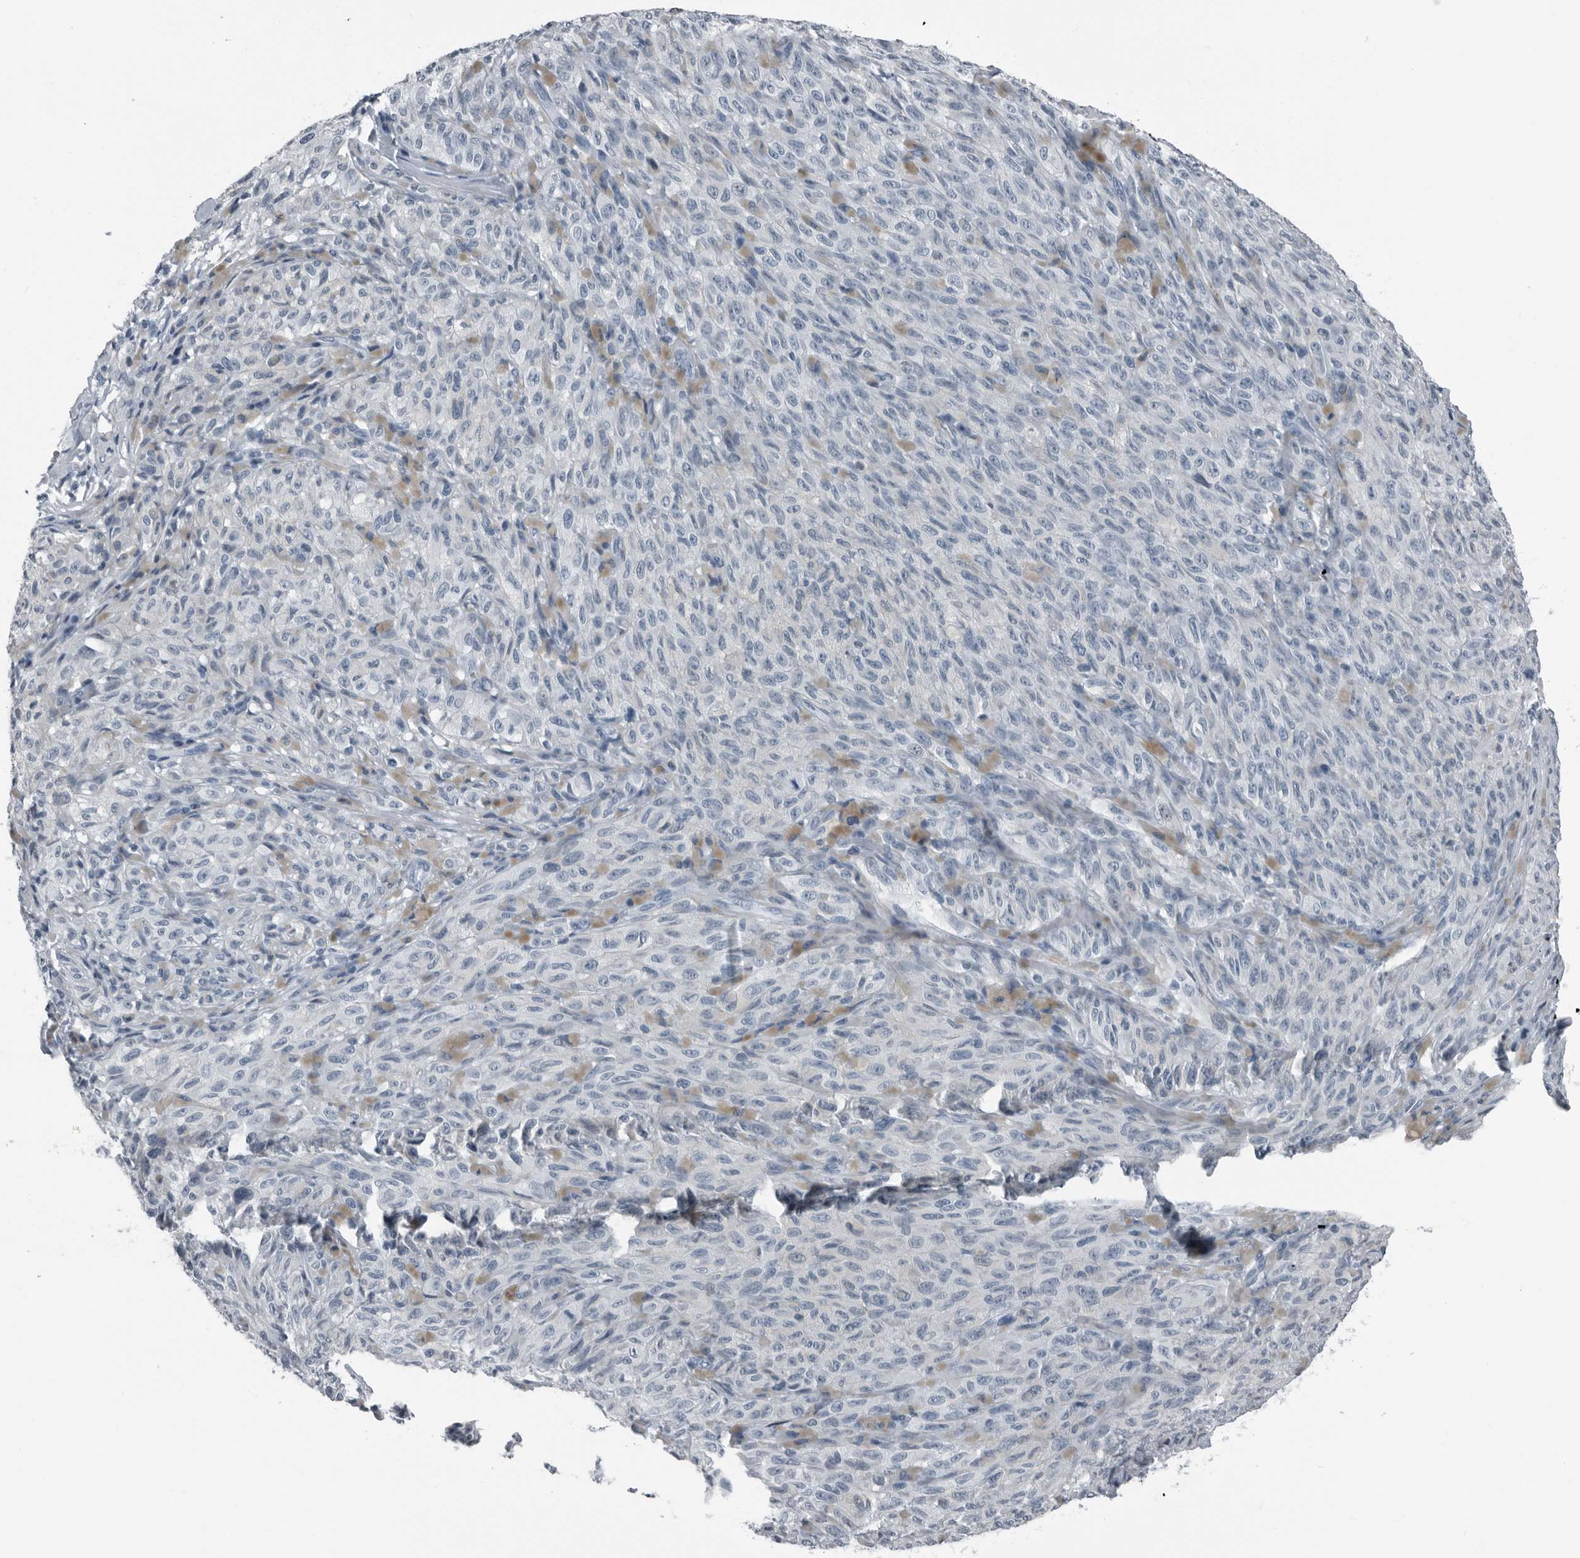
{"staining": {"intensity": "negative", "quantity": "none", "location": "none"}, "tissue": "melanoma", "cell_type": "Tumor cells", "image_type": "cancer", "snomed": [{"axis": "morphology", "description": "Malignant melanoma, NOS"}, {"axis": "topography", "description": "Skin"}], "caption": "Tumor cells are negative for brown protein staining in malignant melanoma. (DAB (3,3'-diaminobenzidine) immunohistochemistry with hematoxylin counter stain).", "gene": "PRSS1", "patient": {"sex": "female", "age": 82}}